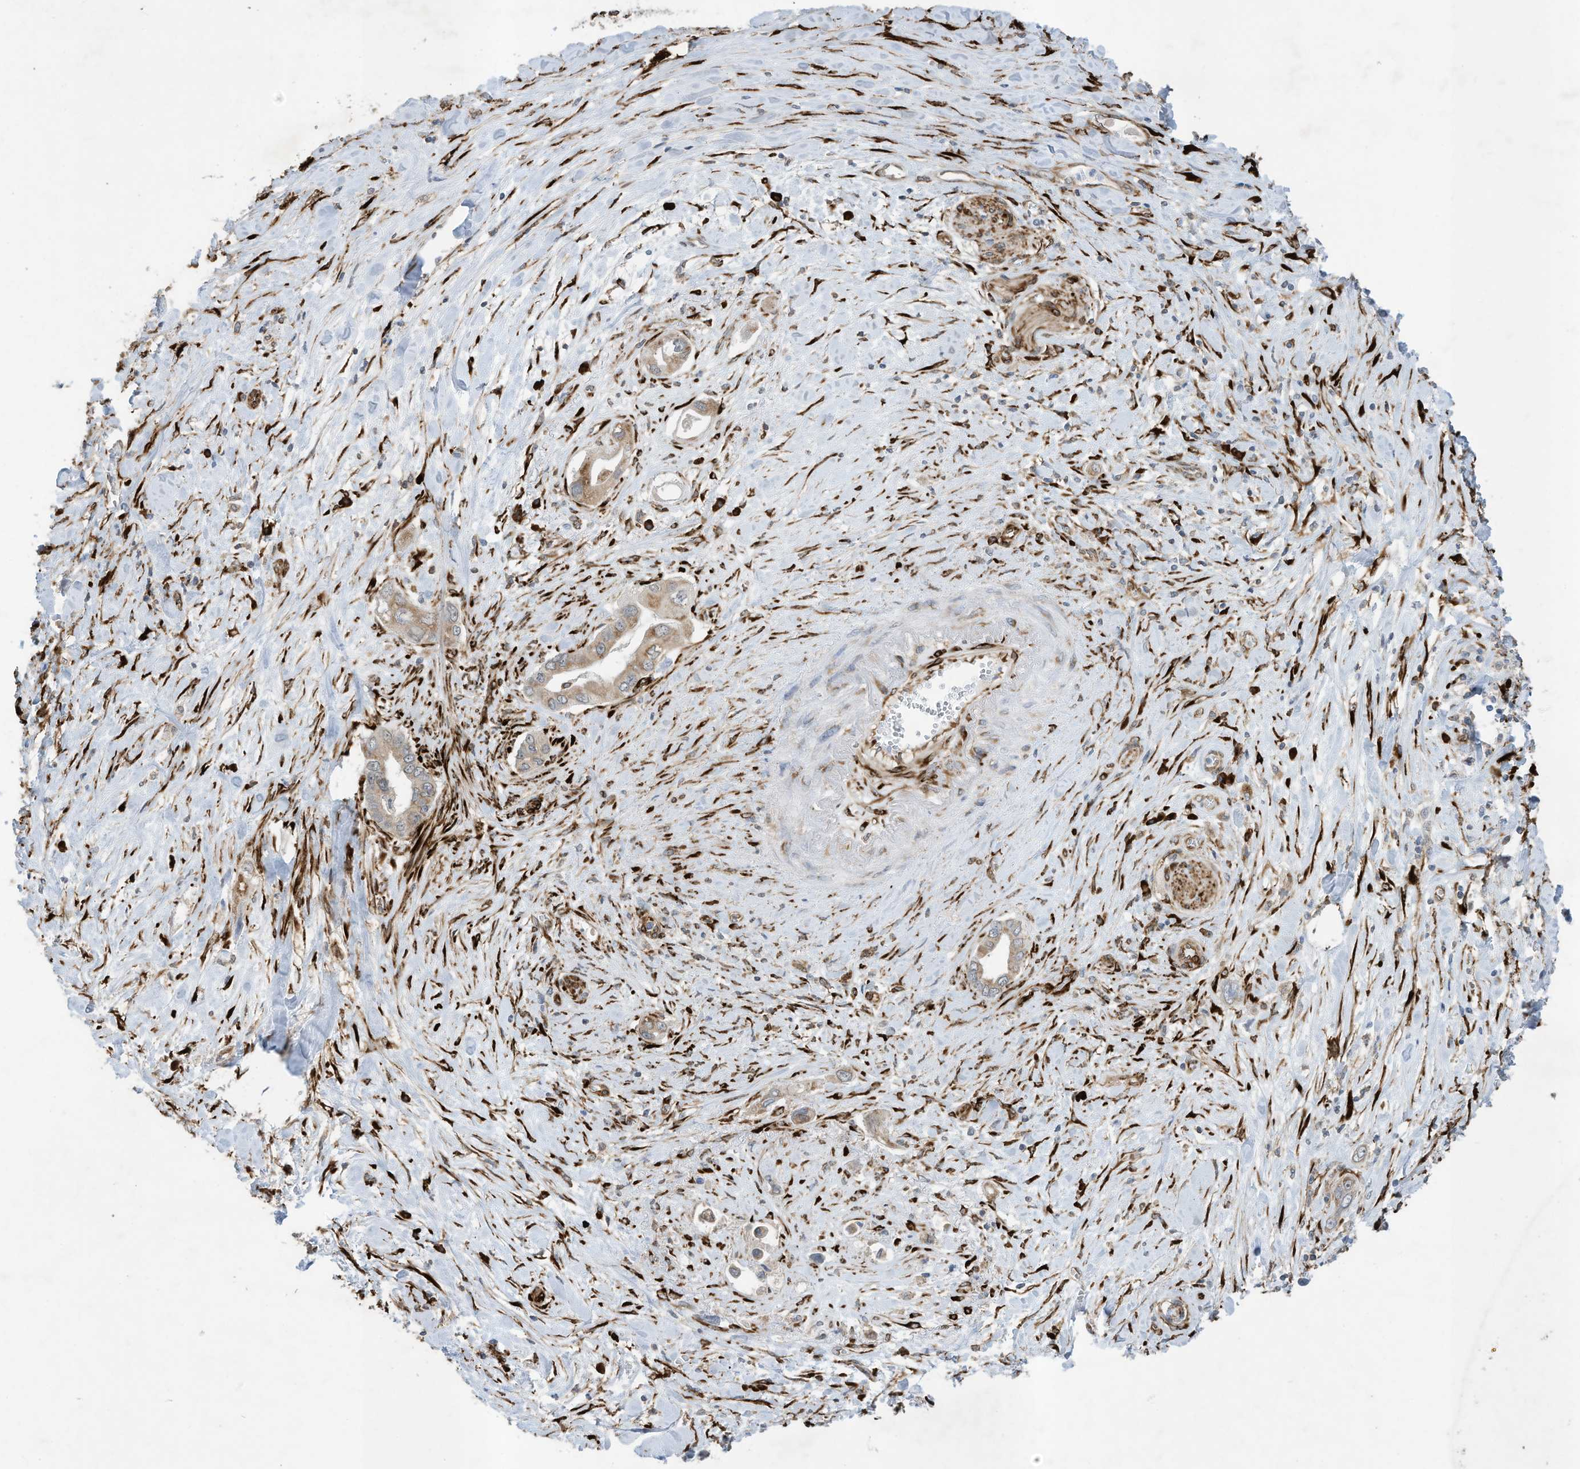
{"staining": {"intensity": "moderate", "quantity": ">75%", "location": "cytoplasmic/membranous"}, "tissue": "pancreatic cancer", "cell_type": "Tumor cells", "image_type": "cancer", "snomed": [{"axis": "morphology", "description": "Inflammation, NOS"}, {"axis": "morphology", "description": "Adenocarcinoma, NOS"}, {"axis": "topography", "description": "Pancreas"}], "caption": "DAB immunohistochemical staining of human pancreatic cancer (adenocarcinoma) demonstrates moderate cytoplasmic/membranous protein expression in approximately >75% of tumor cells.", "gene": "ZBTB45", "patient": {"sex": "female", "age": 56}}